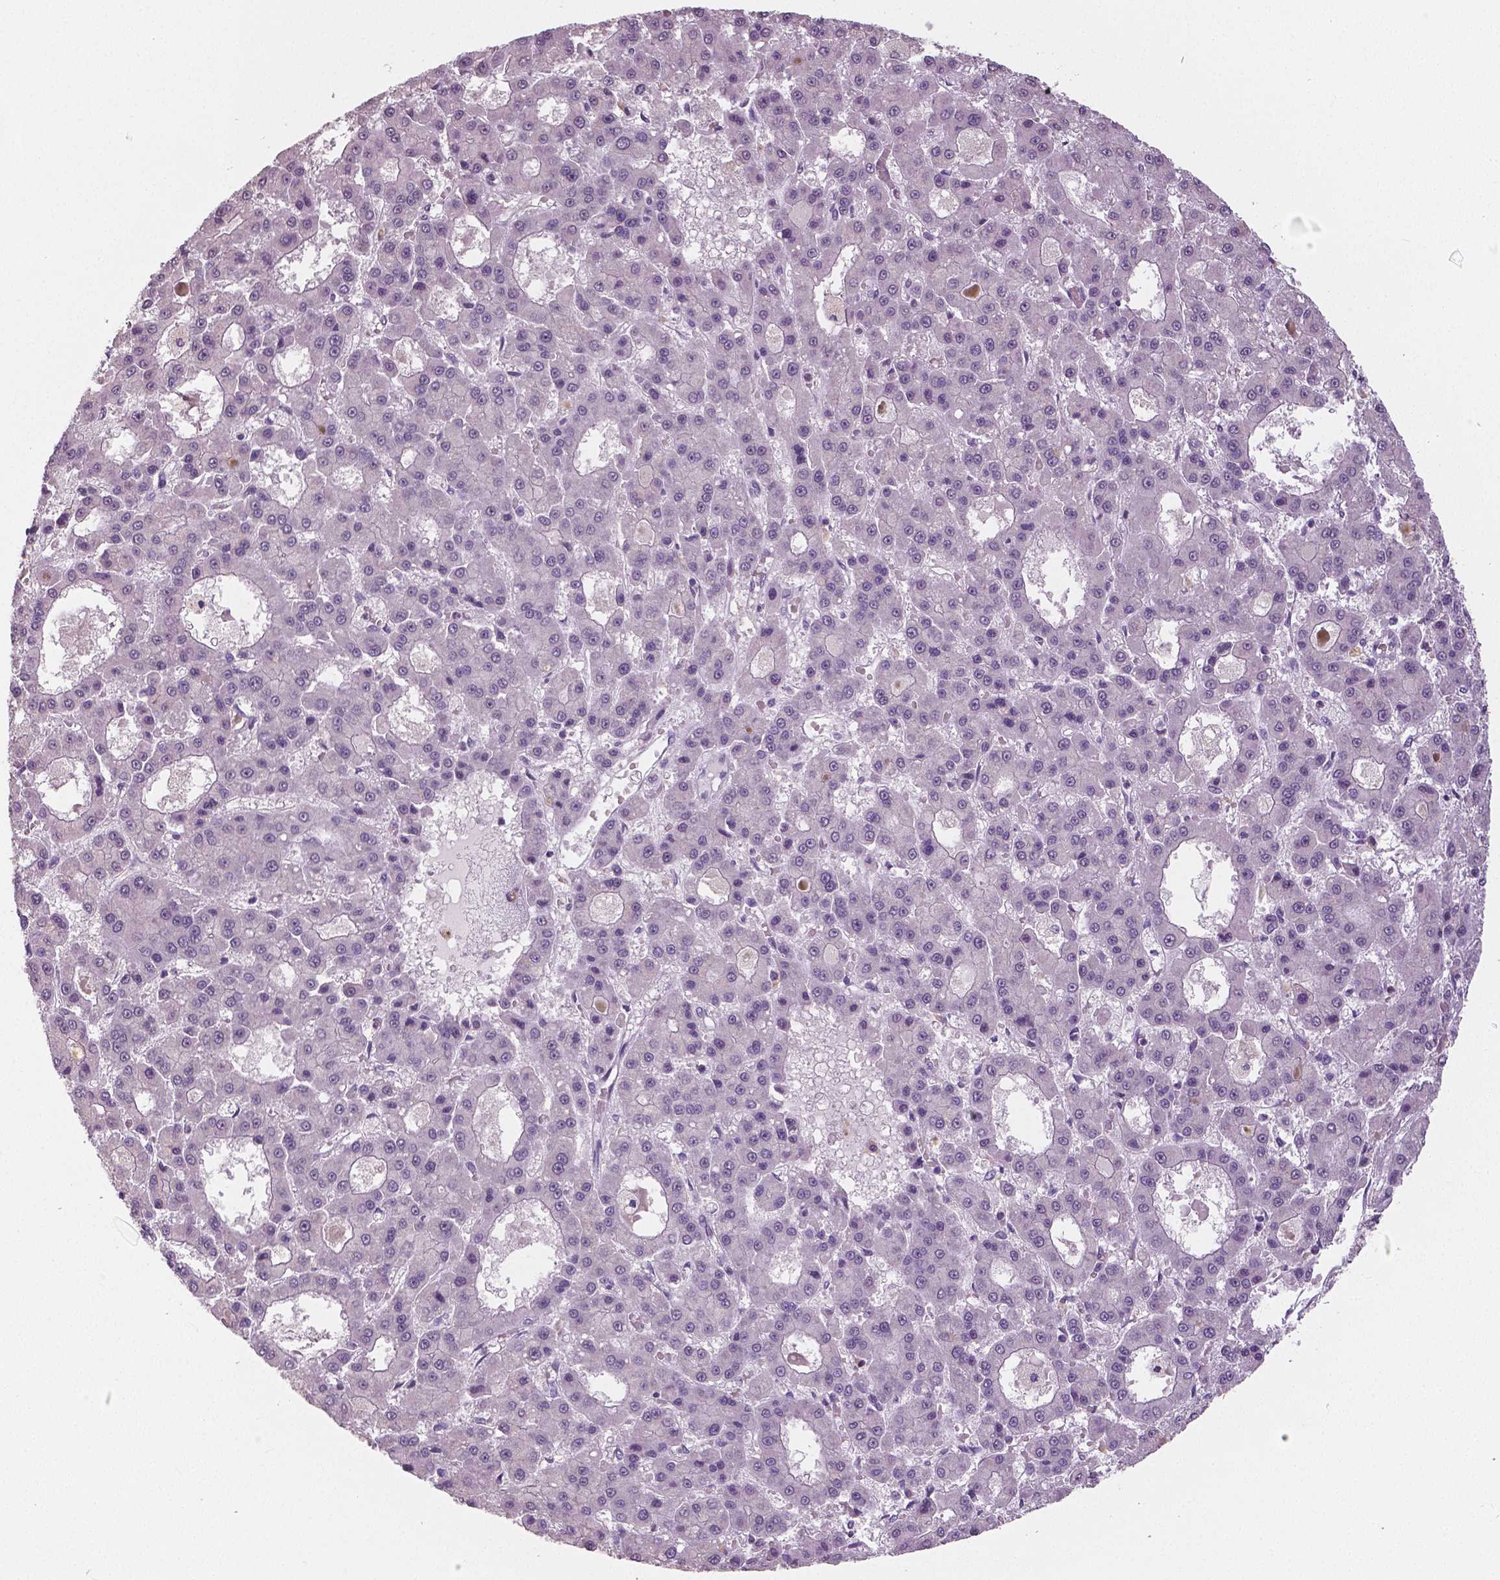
{"staining": {"intensity": "negative", "quantity": "none", "location": "none"}, "tissue": "liver cancer", "cell_type": "Tumor cells", "image_type": "cancer", "snomed": [{"axis": "morphology", "description": "Carcinoma, Hepatocellular, NOS"}, {"axis": "topography", "description": "Liver"}], "caption": "DAB immunohistochemical staining of hepatocellular carcinoma (liver) demonstrates no significant staining in tumor cells. (DAB (3,3'-diaminobenzidine) IHC with hematoxylin counter stain).", "gene": "NECAB1", "patient": {"sex": "male", "age": 70}}